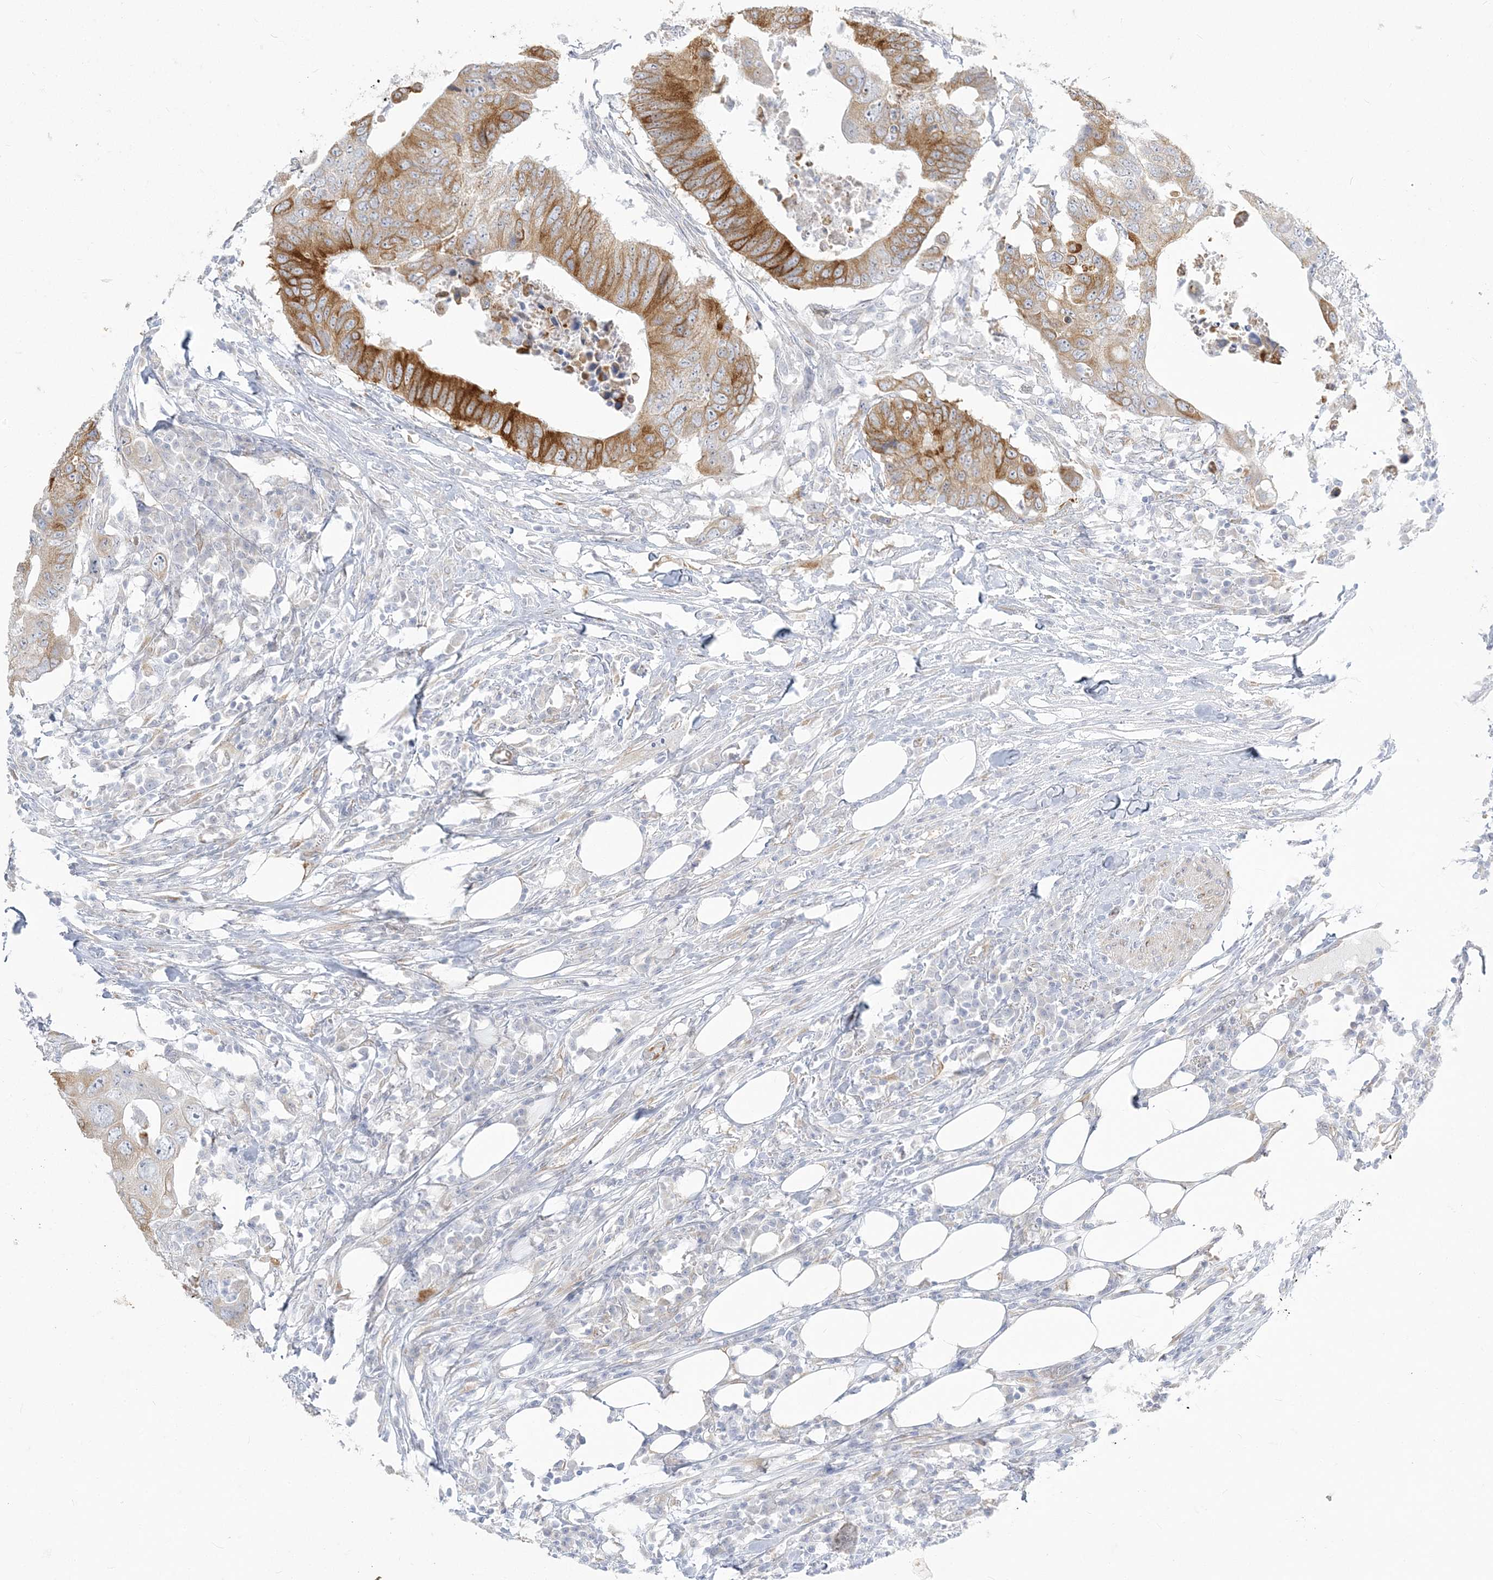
{"staining": {"intensity": "moderate", "quantity": ">75%", "location": "cytoplasmic/membranous"}, "tissue": "colorectal cancer", "cell_type": "Tumor cells", "image_type": "cancer", "snomed": [{"axis": "morphology", "description": "Adenocarcinoma, NOS"}, {"axis": "topography", "description": "Colon"}], "caption": "Colorectal adenocarcinoma tissue exhibits moderate cytoplasmic/membranous positivity in approximately >75% of tumor cells, visualized by immunohistochemistry.", "gene": "ZC3H6", "patient": {"sex": "male", "age": 71}}